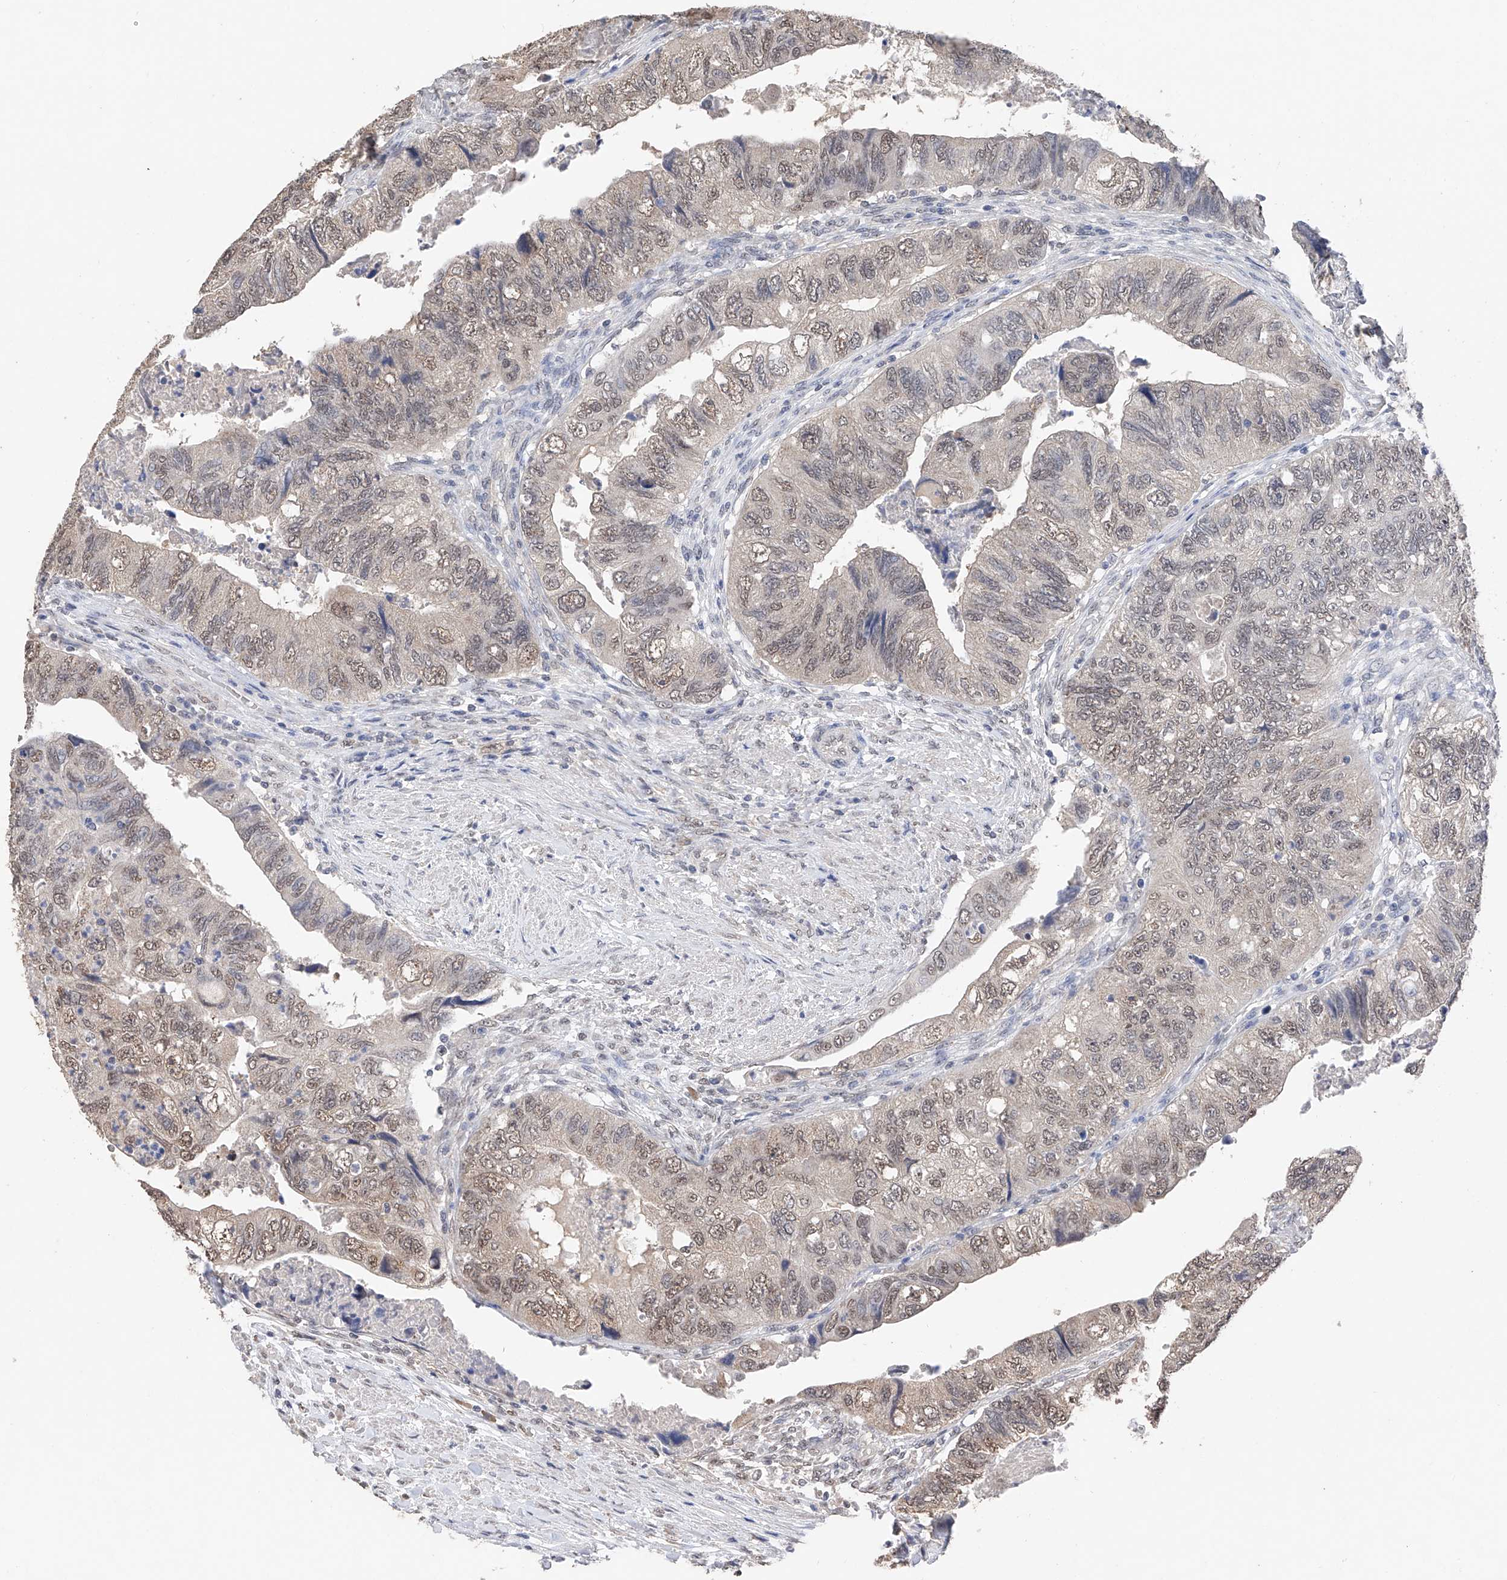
{"staining": {"intensity": "weak", "quantity": ">75%", "location": "nuclear"}, "tissue": "colorectal cancer", "cell_type": "Tumor cells", "image_type": "cancer", "snomed": [{"axis": "morphology", "description": "Adenocarcinoma, NOS"}, {"axis": "topography", "description": "Rectum"}], "caption": "The image shows immunohistochemical staining of colorectal adenocarcinoma. There is weak nuclear staining is present in approximately >75% of tumor cells.", "gene": "DMAP1", "patient": {"sex": "male", "age": 63}}